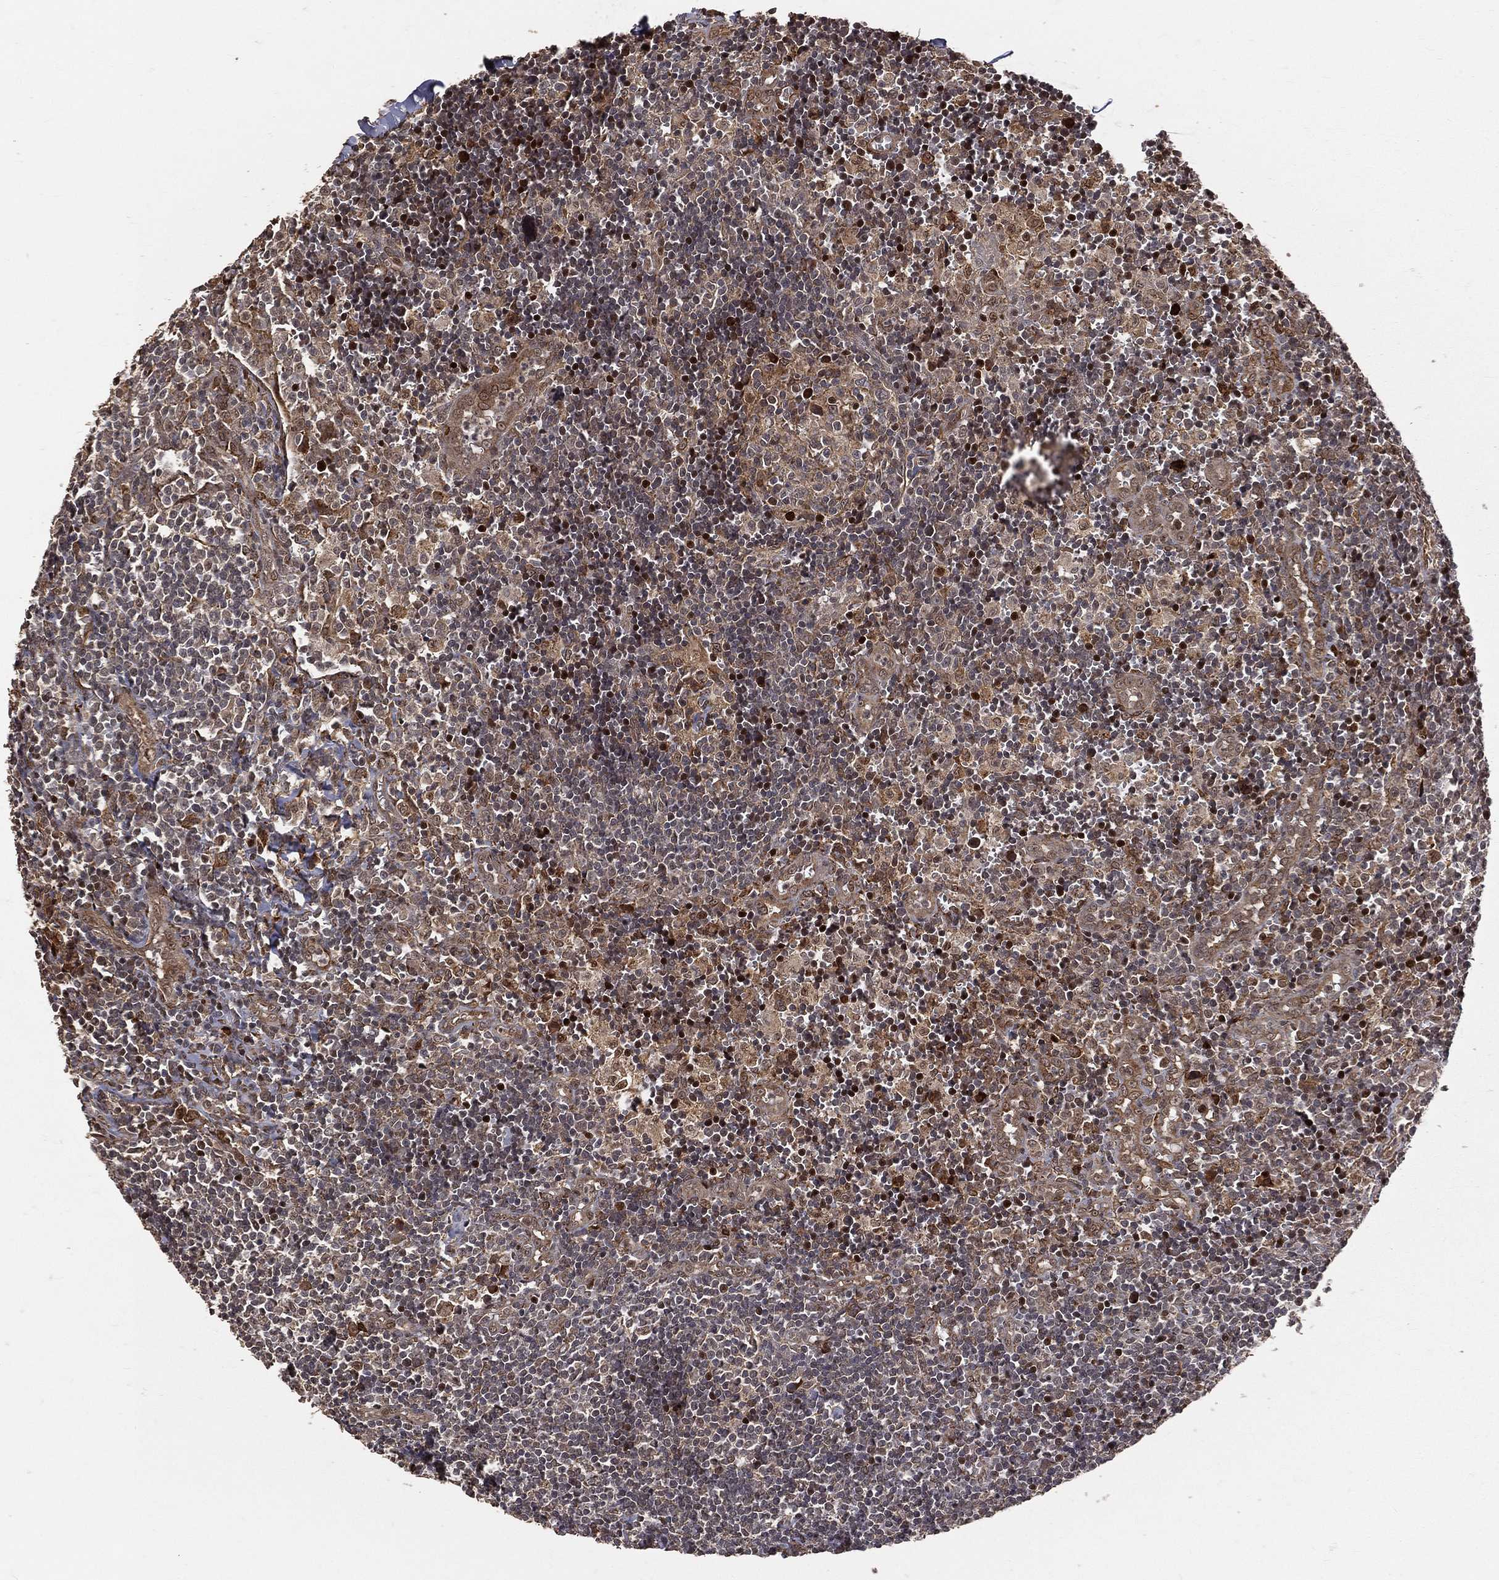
{"staining": {"intensity": "moderate", "quantity": "<25%", "location": "cytoplasmic/membranous,nuclear"}, "tissue": "lymph node", "cell_type": "Non-germinal center cells", "image_type": "normal", "snomed": [{"axis": "morphology", "description": "Normal tissue, NOS"}, {"axis": "topography", "description": "Lymph node"}, {"axis": "topography", "description": "Salivary gland"}], "caption": "Protein expression analysis of unremarkable lymph node exhibits moderate cytoplasmic/membranous,nuclear positivity in approximately <25% of non-germinal center cells.", "gene": "MAPK1", "patient": {"sex": "male", "age": 78}}